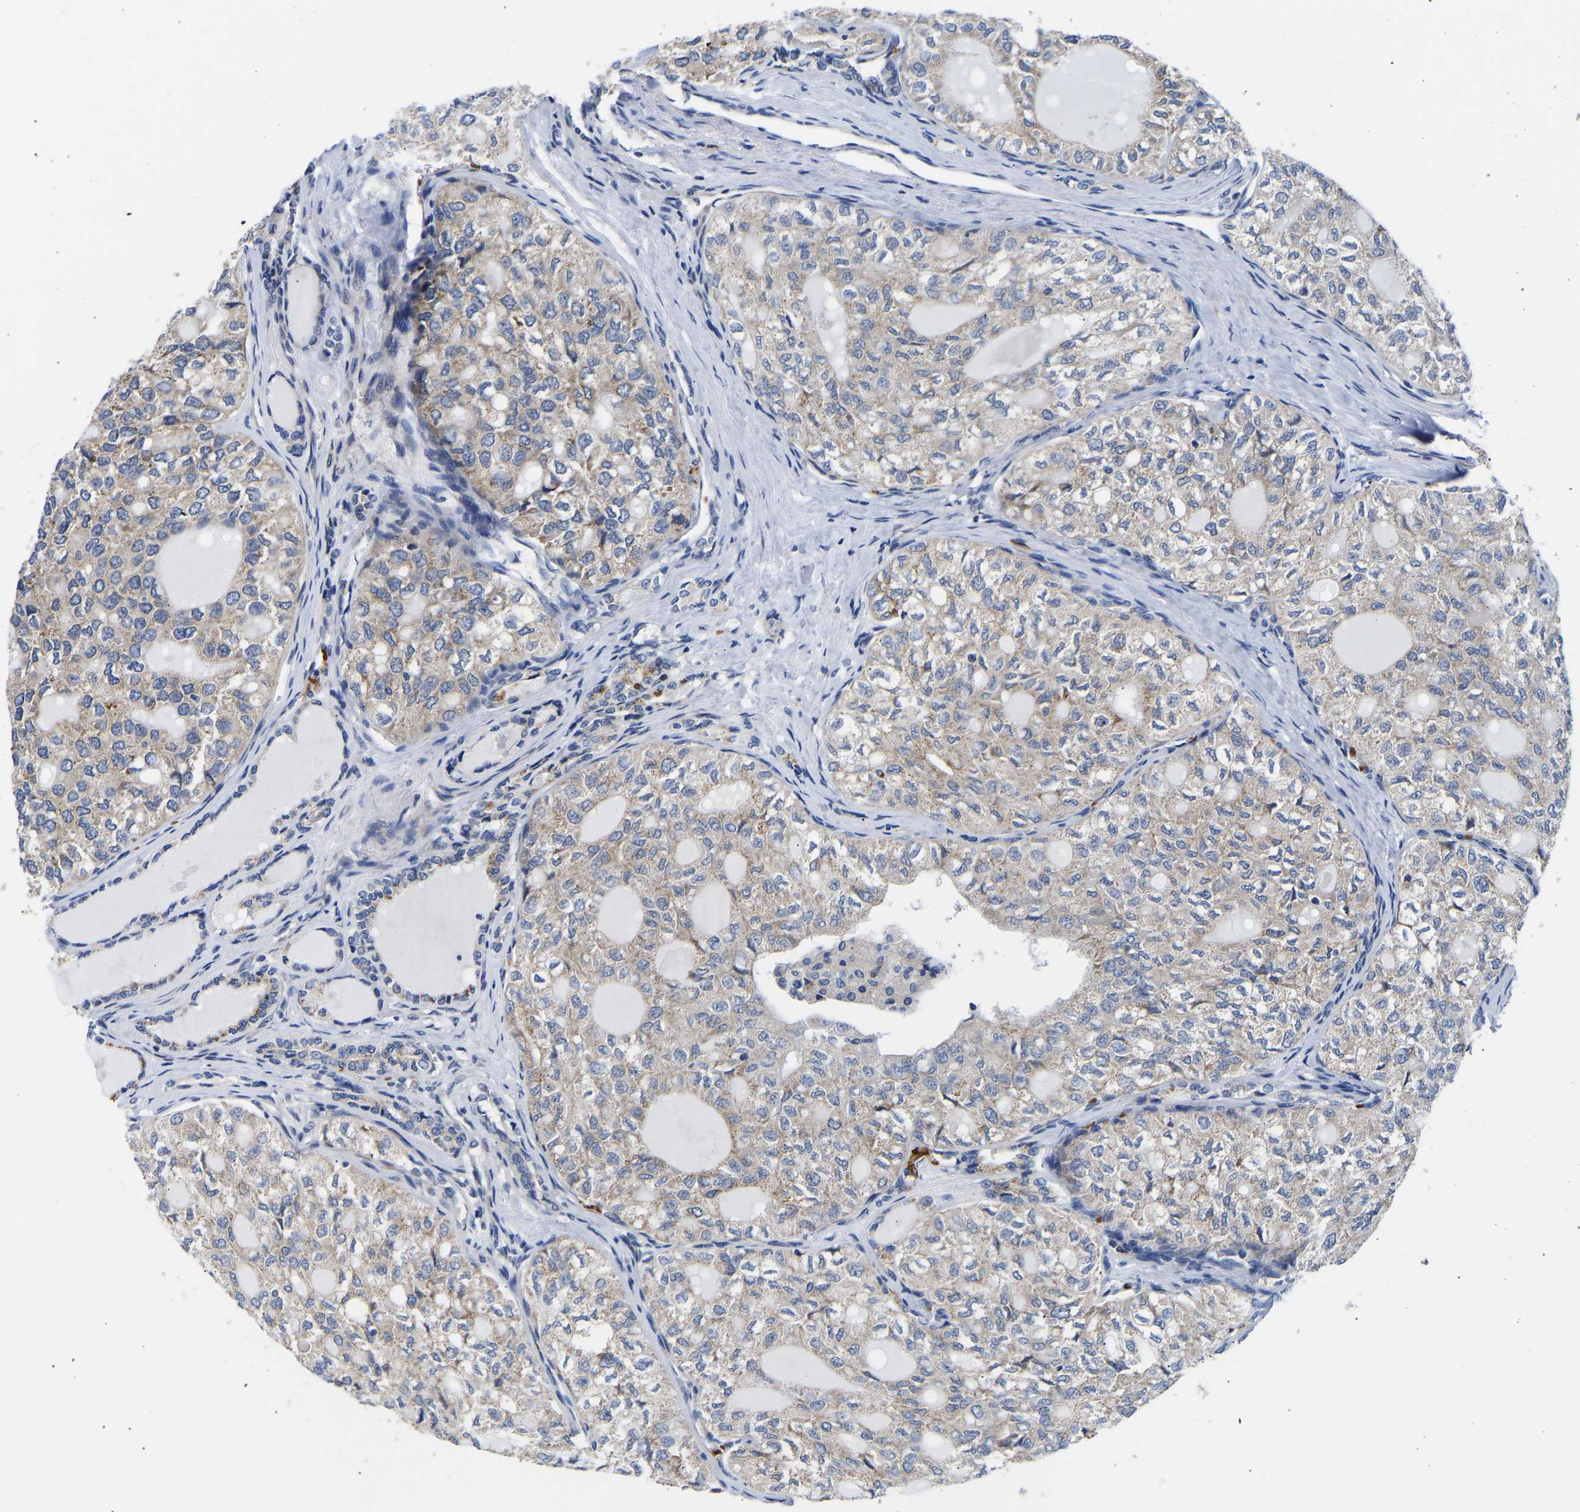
{"staining": {"intensity": "weak", "quantity": "25%-75%", "location": "cytoplasmic/membranous"}, "tissue": "thyroid cancer", "cell_type": "Tumor cells", "image_type": "cancer", "snomed": [{"axis": "morphology", "description": "Follicular adenoma carcinoma, NOS"}, {"axis": "topography", "description": "Thyroid gland"}], "caption": "Weak cytoplasmic/membranous protein positivity is identified in approximately 25%-75% of tumor cells in thyroid cancer (follicular adenoma carcinoma).", "gene": "RINT1", "patient": {"sex": "male", "age": 75}}